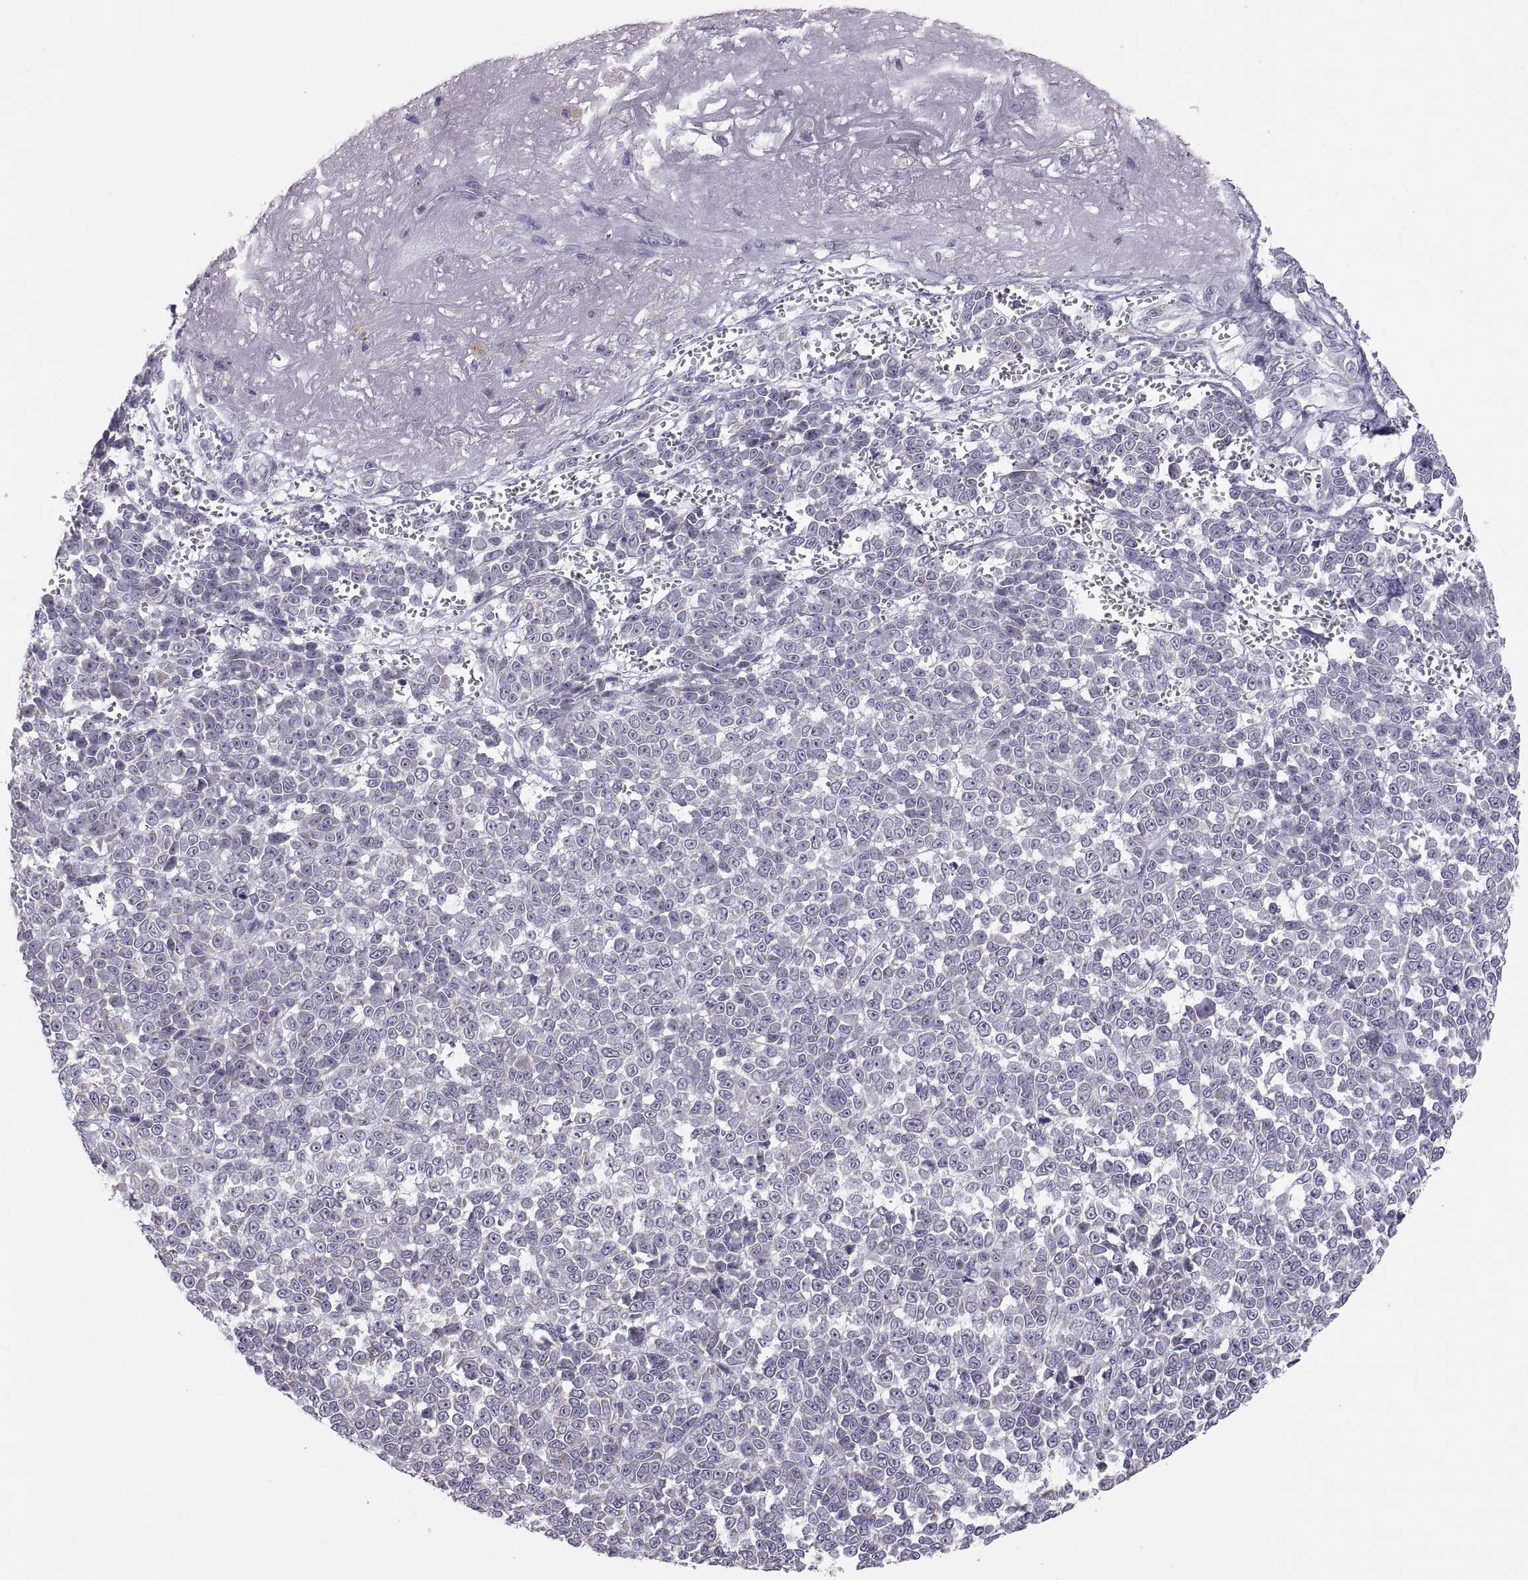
{"staining": {"intensity": "negative", "quantity": "none", "location": "none"}, "tissue": "melanoma", "cell_type": "Tumor cells", "image_type": "cancer", "snomed": [{"axis": "morphology", "description": "Malignant melanoma, NOS"}, {"axis": "topography", "description": "Skin"}], "caption": "High power microscopy image of an immunohistochemistry histopathology image of melanoma, revealing no significant expression in tumor cells.", "gene": "TNNC1", "patient": {"sex": "female", "age": 95}}